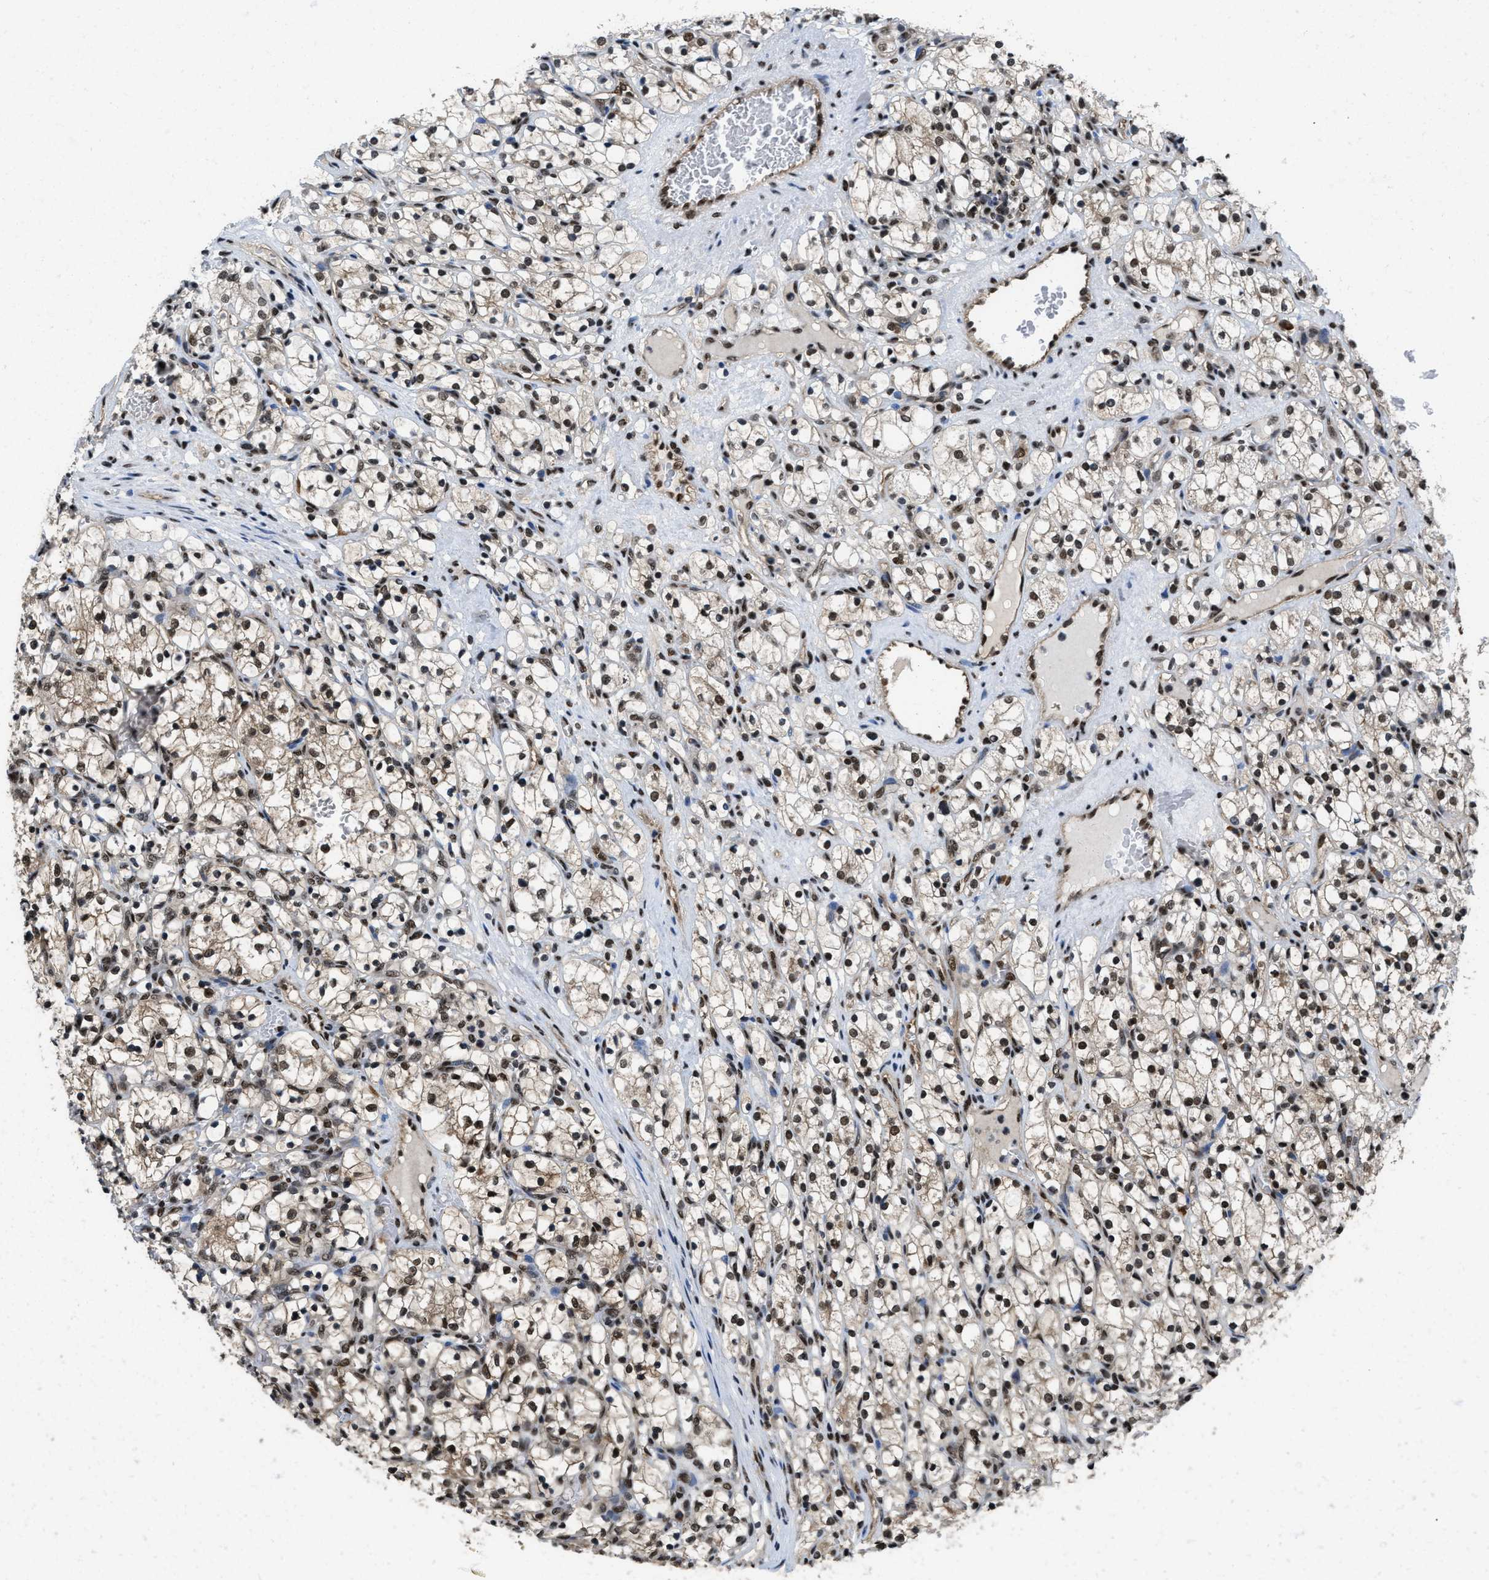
{"staining": {"intensity": "moderate", "quantity": ">75%", "location": "nuclear"}, "tissue": "renal cancer", "cell_type": "Tumor cells", "image_type": "cancer", "snomed": [{"axis": "morphology", "description": "Adenocarcinoma, NOS"}, {"axis": "topography", "description": "Kidney"}], "caption": "Brown immunohistochemical staining in adenocarcinoma (renal) reveals moderate nuclear positivity in approximately >75% of tumor cells.", "gene": "SAFB", "patient": {"sex": "female", "age": 69}}